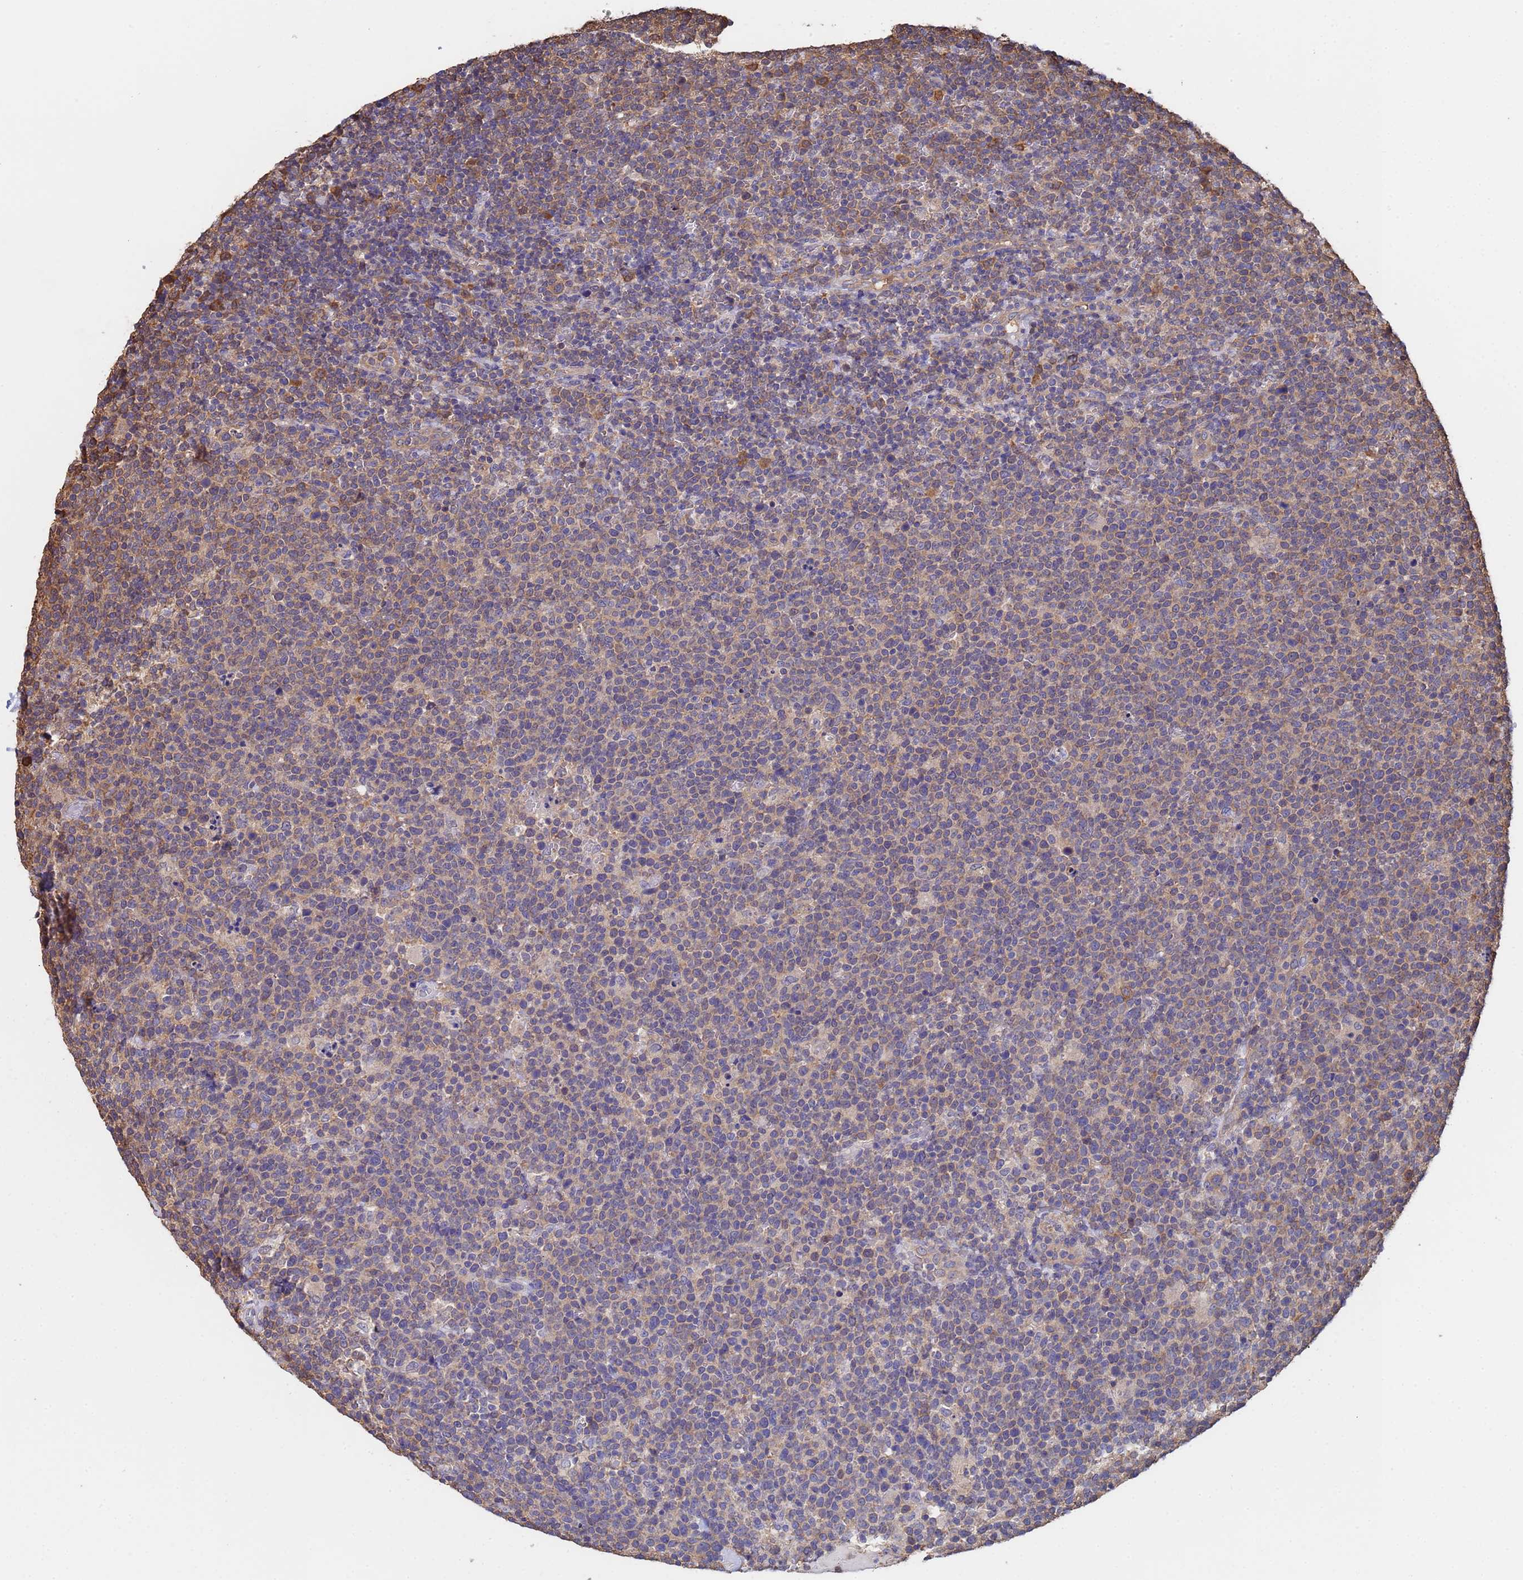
{"staining": {"intensity": "moderate", "quantity": "25%-75%", "location": "cytoplasmic/membranous"}, "tissue": "lymphoma", "cell_type": "Tumor cells", "image_type": "cancer", "snomed": [{"axis": "morphology", "description": "Malignant lymphoma, non-Hodgkin's type, High grade"}, {"axis": "topography", "description": "Lymph node"}], "caption": "A photomicrograph of high-grade malignant lymphoma, non-Hodgkin's type stained for a protein displays moderate cytoplasmic/membranous brown staining in tumor cells.", "gene": "FAM25A", "patient": {"sex": "male", "age": 61}}